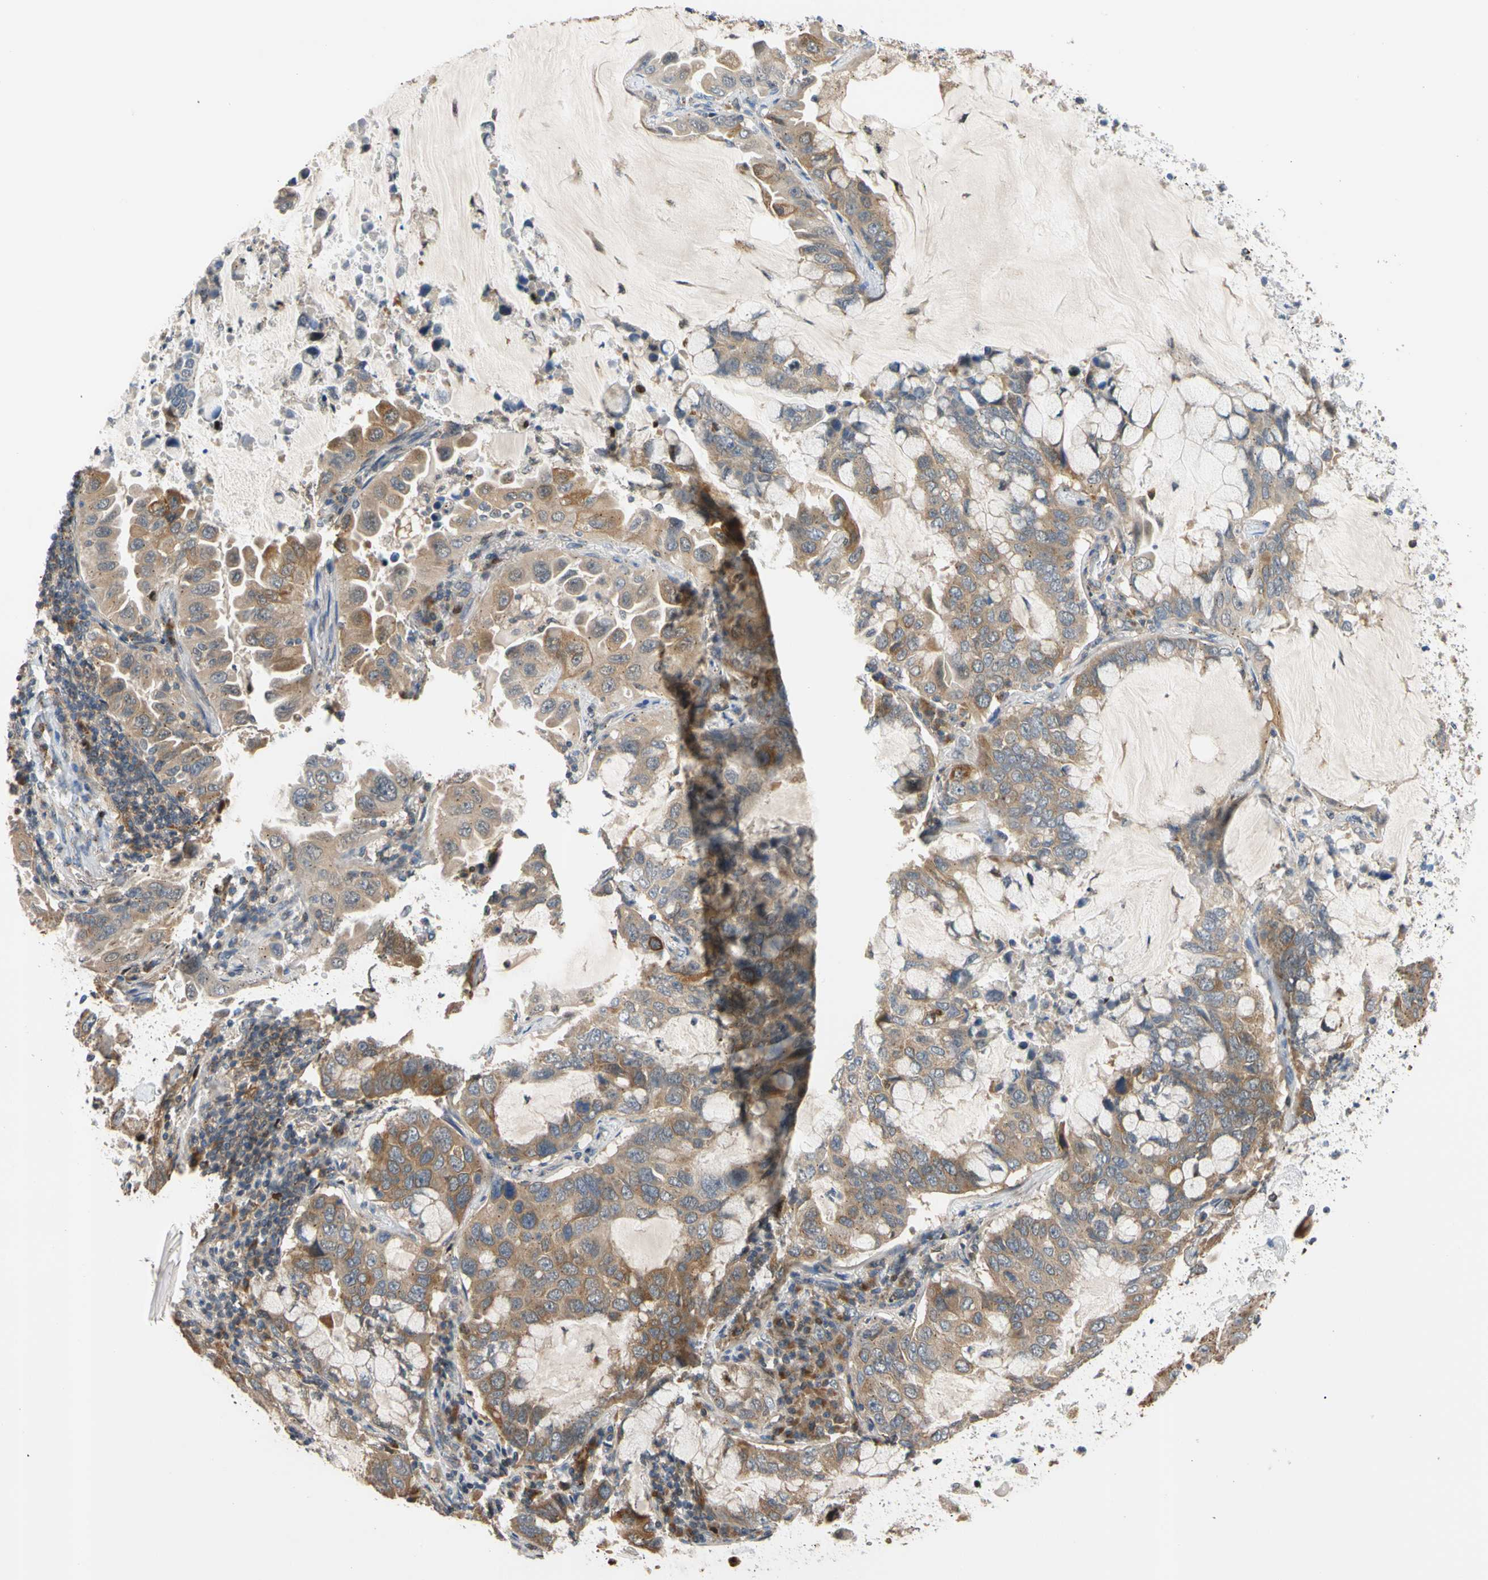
{"staining": {"intensity": "moderate", "quantity": "25%-75%", "location": "cytoplasmic/membranous"}, "tissue": "lung cancer", "cell_type": "Tumor cells", "image_type": "cancer", "snomed": [{"axis": "morphology", "description": "Adenocarcinoma, NOS"}, {"axis": "topography", "description": "Lung"}], "caption": "There is medium levels of moderate cytoplasmic/membranous staining in tumor cells of lung cancer, as demonstrated by immunohistochemical staining (brown color).", "gene": "IP6K2", "patient": {"sex": "male", "age": 64}}